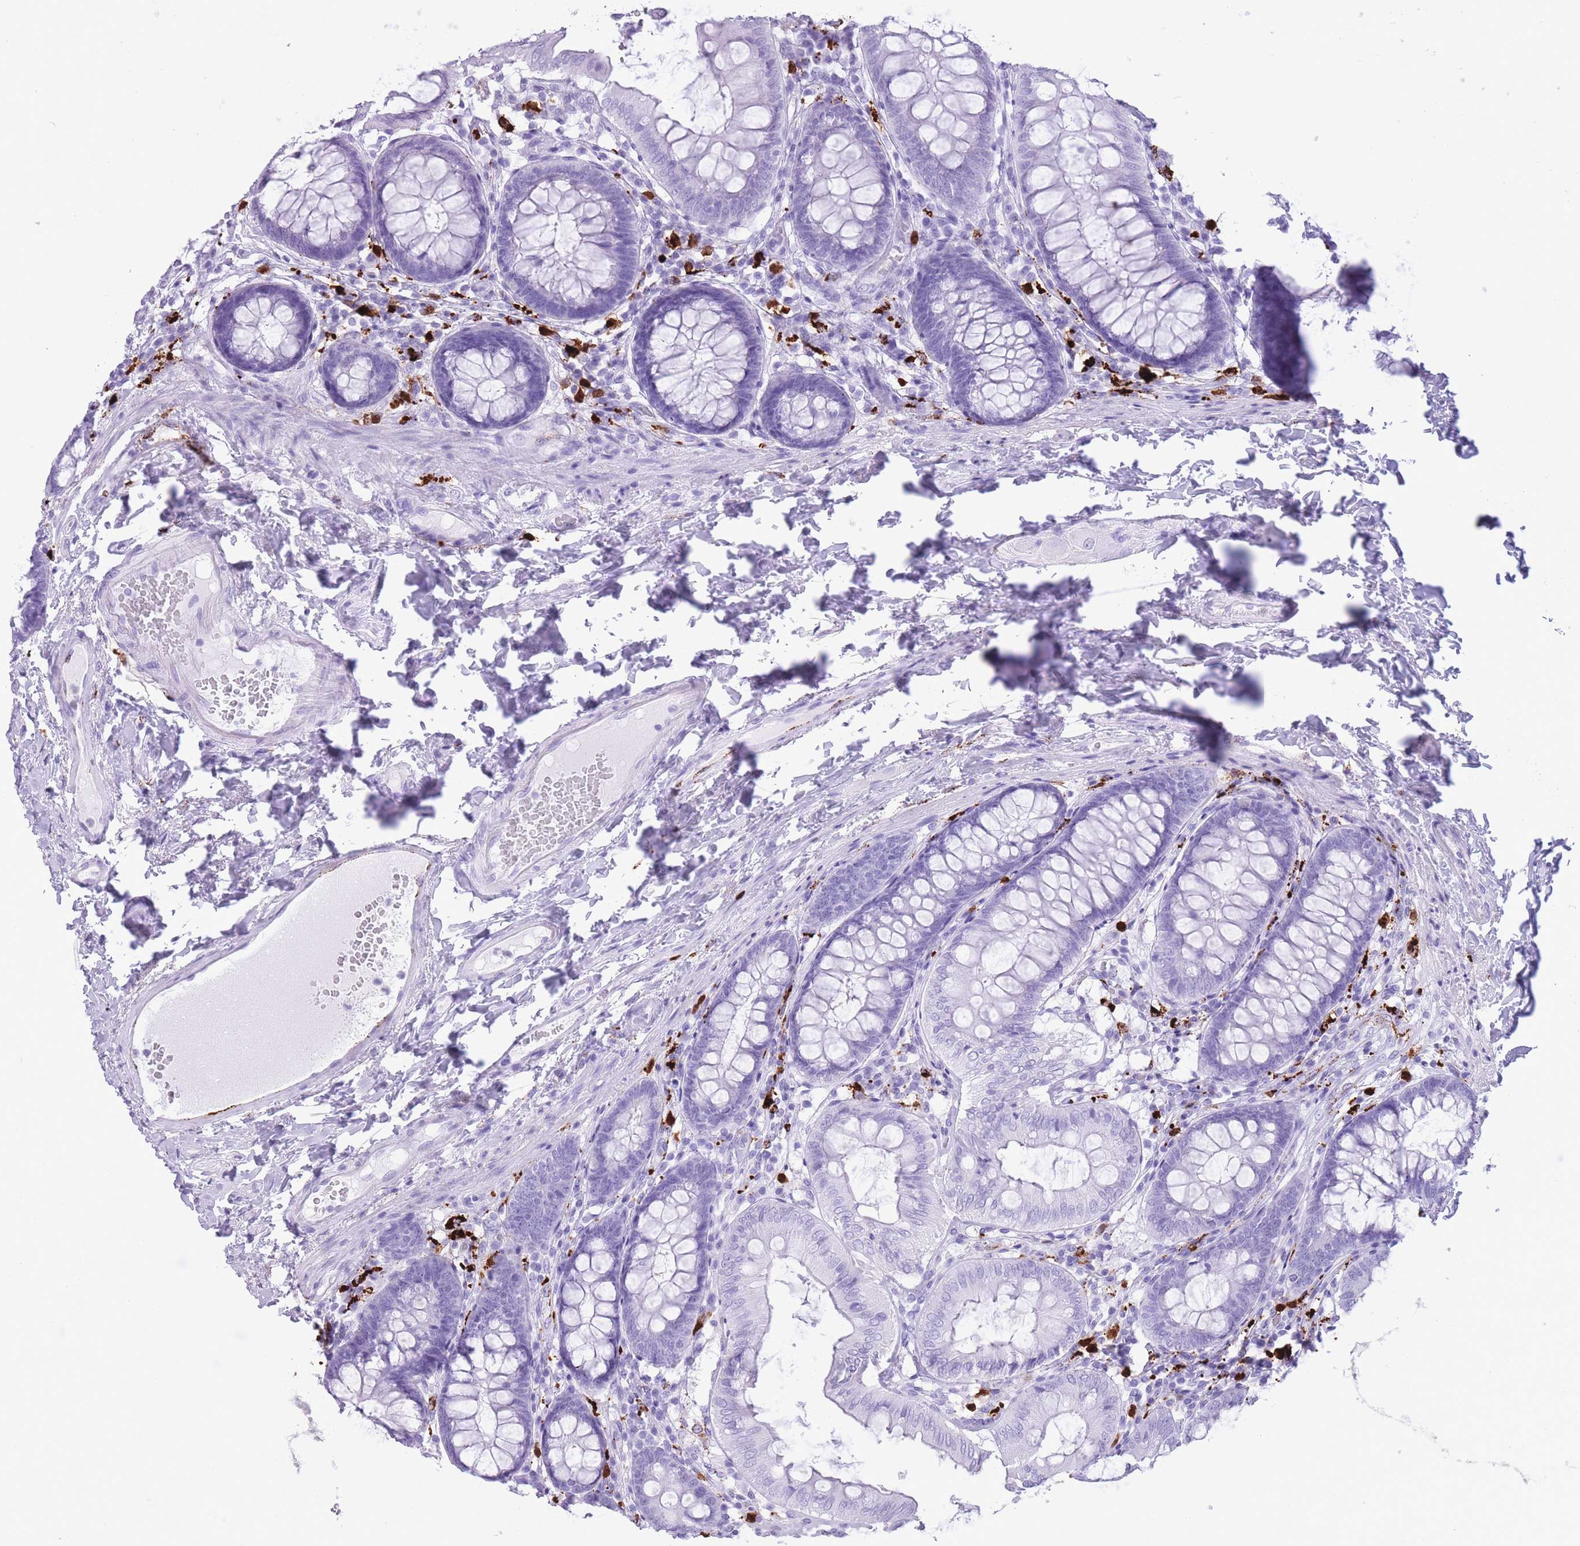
{"staining": {"intensity": "negative", "quantity": "none", "location": "none"}, "tissue": "colon", "cell_type": "Endothelial cells", "image_type": "normal", "snomed": [{"axis": "morphology", "description": "Normal tissue, NOS"}, {"axis": "topography", "description": "Colon"}], "caption": "The immunohistochemistry image has no significant expression in endothelial cells of colon. (Brightfield microscopy of DAB (3,3'-diaminobenzidine) immunohistochemistry (IHC) at high magnification).", "gene": "OR4F16", "patient": {"sex": "male", "age": 84}}